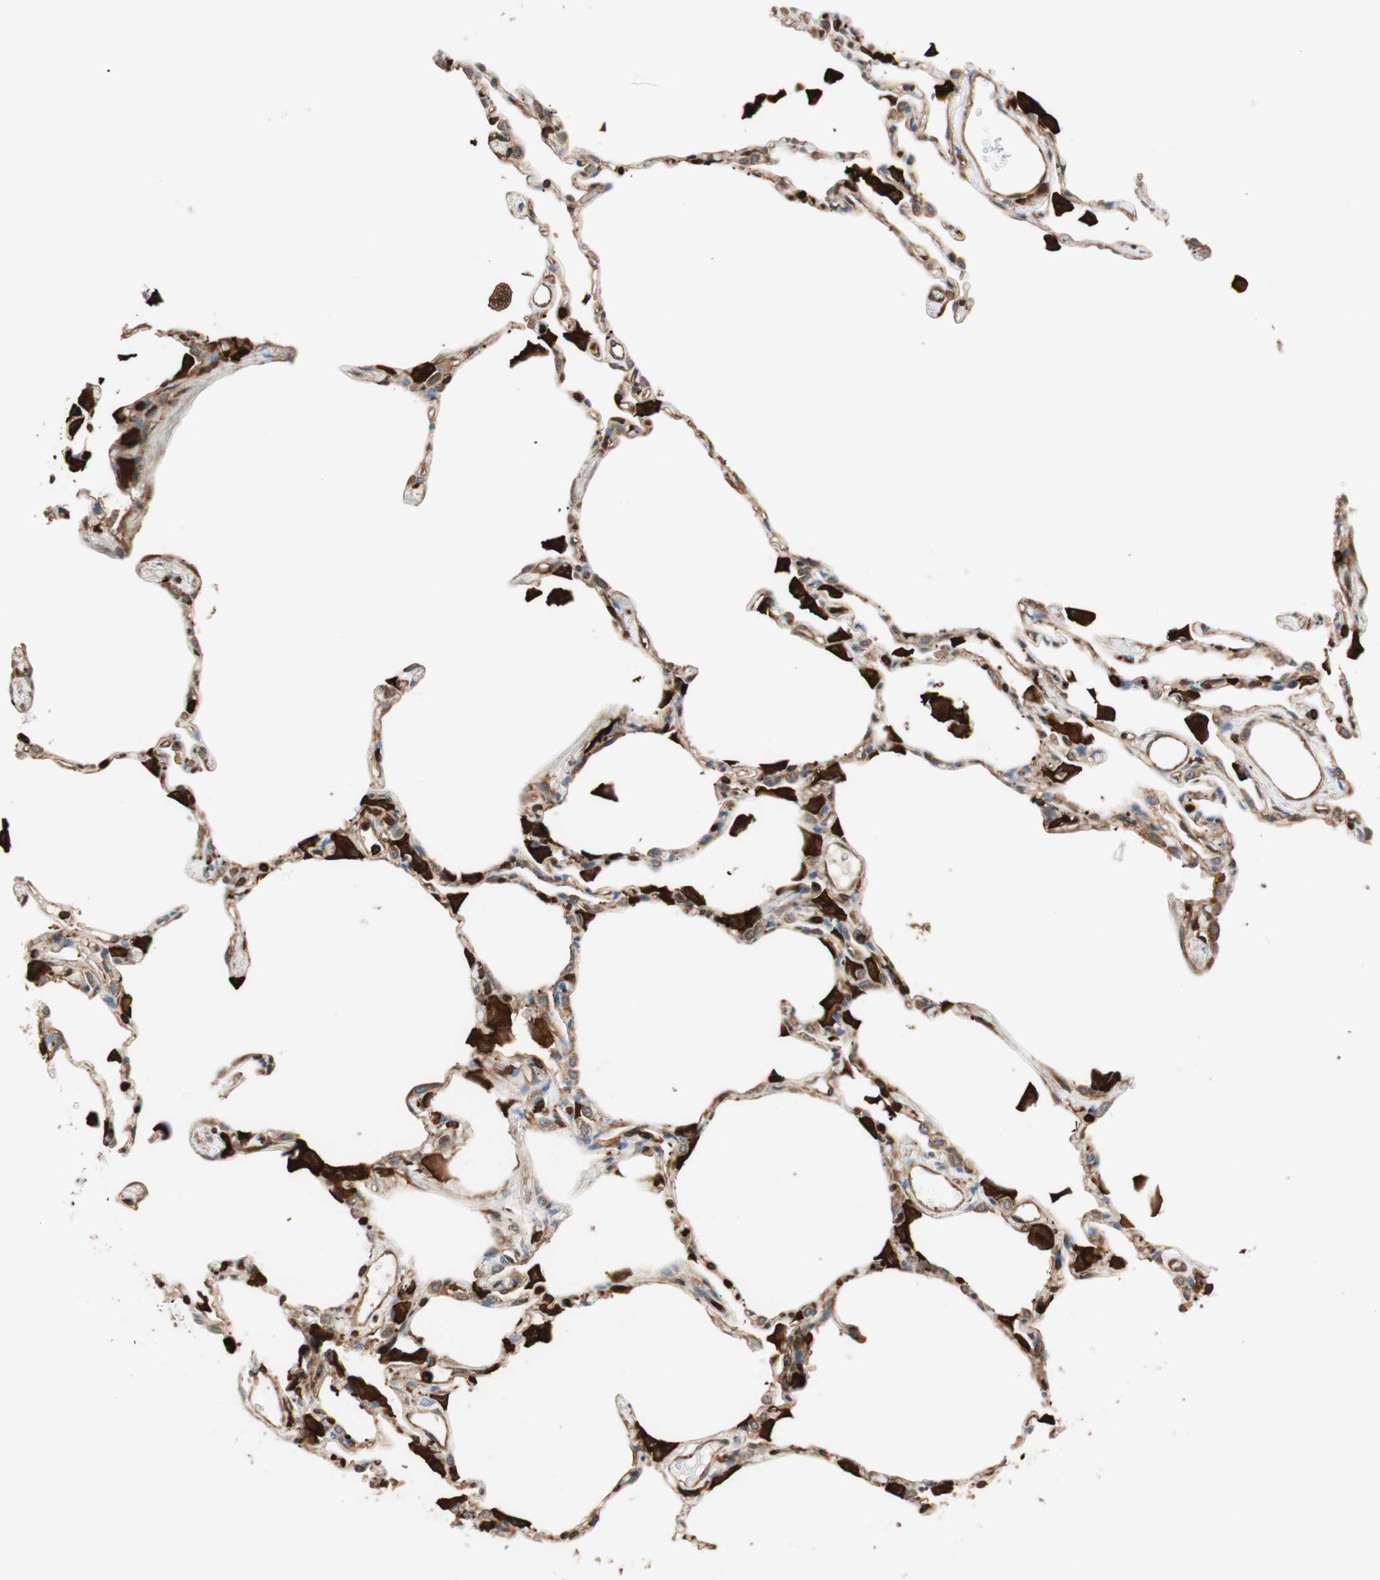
{"staining": {"intensity": "moderate", "quantity": ">75%", "location": "cytoplasmic/membranous"}, "tissue": "lung", "cell_type": "Alveolar cells", "image_type": "normal", "snomed": [{"axis": "morphology", "description": "Normal tissue, NOS"}, {"axis": "topography", "description": "Lung"}], "caption": "IHC (DAB (3,3'-diaminobenzidine)) staining of normal human lung displays moderate cytoplasmic/membranous protein positivity in about >75% of alveolar cells. Using DAB (brown) and hematoxylin (blue) stains, captured at high magnification using brightfield microscopy.", "gene": "VASP", "patient": {"sex": "female", "age": 49}}